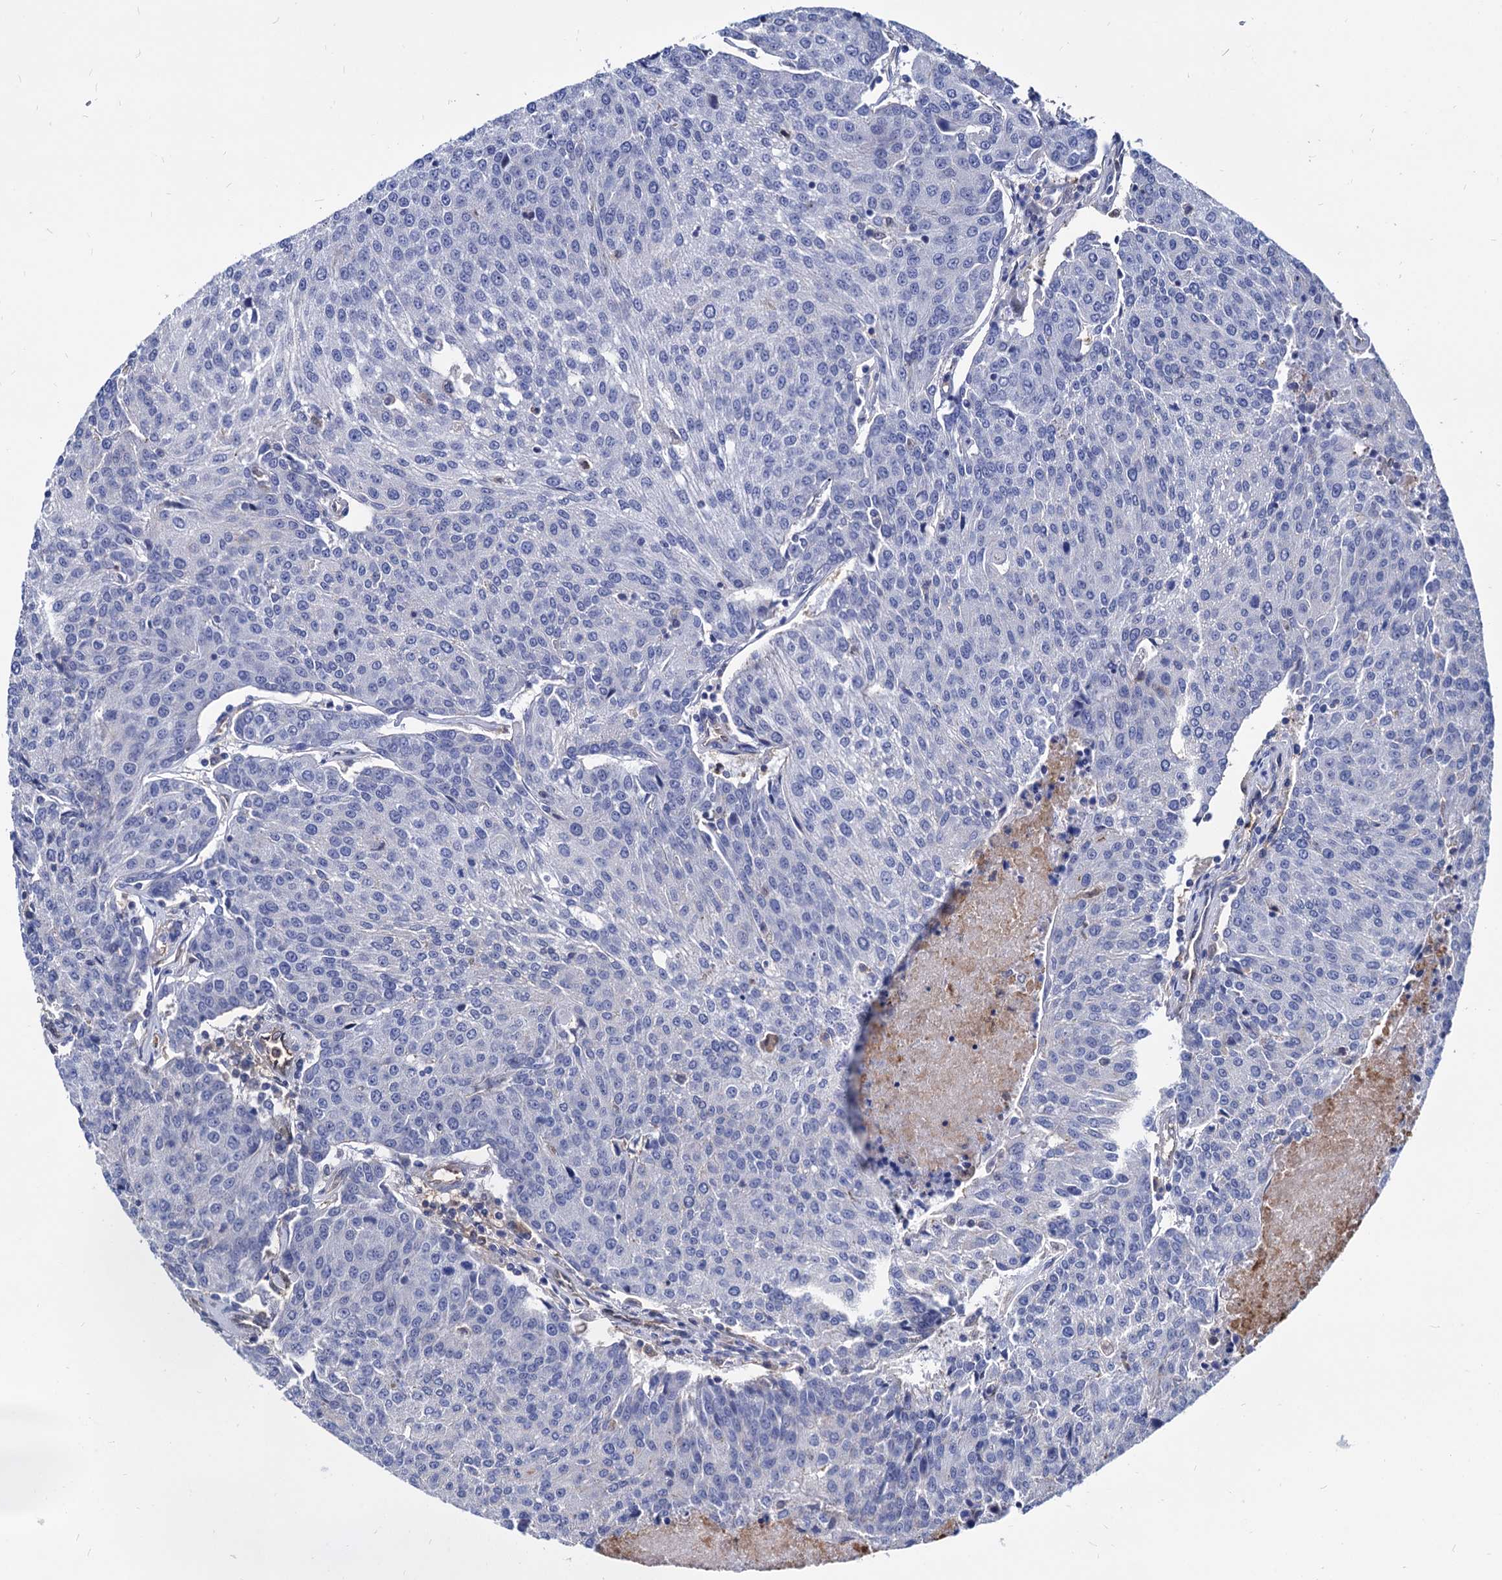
{"staining": {"intensity": "negative", "quantity": "none", "location": "none"}, "tissue": "urothelial cancer", "cell_type": "Tumor cells", "image_type": "cancer", "snomed": [{"axis": "morphology", "description": "Urothelial carcinoma, High grade"}, {"axis": "topography", "description": "Urinary bladder"}], "caption": "Tumor cells are negative for brown protein staining in high-grade urothelial carcinoma. (Stains: DAB (3,3'-diaminobenzidine) immunohistochemistry (IHC) with hematoxylin counter stain, Microscopy: brightfield microscopy at high magnification).", "gene": "CPPED1", "patient": {"sex": "female", "age": 85}}